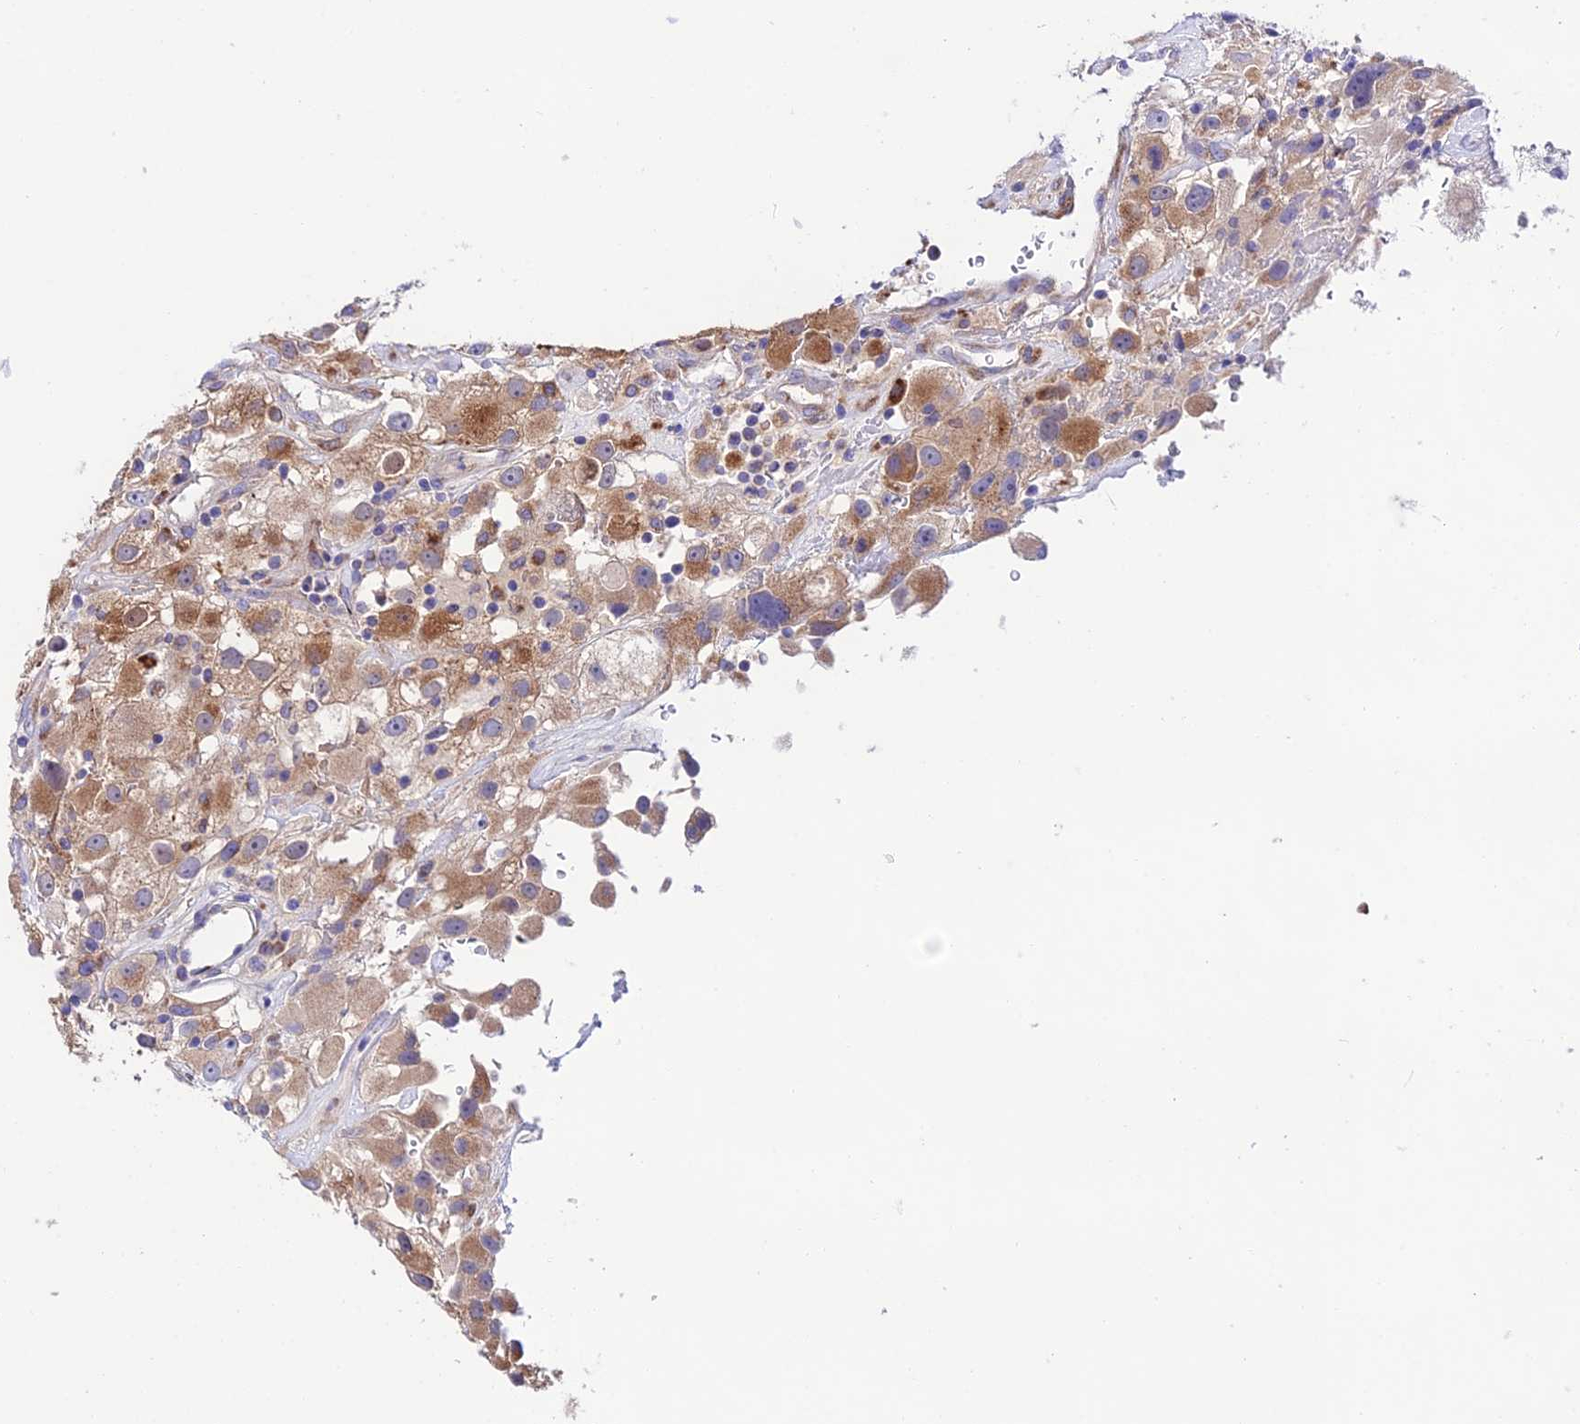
{"staining": {"intensity": "moderate", "quantity": ">75%", "location": "cytoplasmic/membranous"}, "tissue": "renal cancer", "cell_type": "Tumor cells", "image_type": "cancer", "snomed": [{"axis": "morphology", "description": "Adenocarcinoma, NOS"}, {"axis": "topography", "description": "Kidney"}], "caption": "DAB (3,3'-diaminobenzidine) immunohistochemical staining of adenocarcinoma (renal) shows moderate cytoplasmic/membranous protein expression in approximately >75% of tumor cells. The protein of interest is stained brown, and the nuclei are stained in blue (DAB (3,3'-diaminobenzidine) IHC with brightfield microscopy, high magnification).", "gene": "LACTB2", "patient": {"sex": "female", "age": 52}}